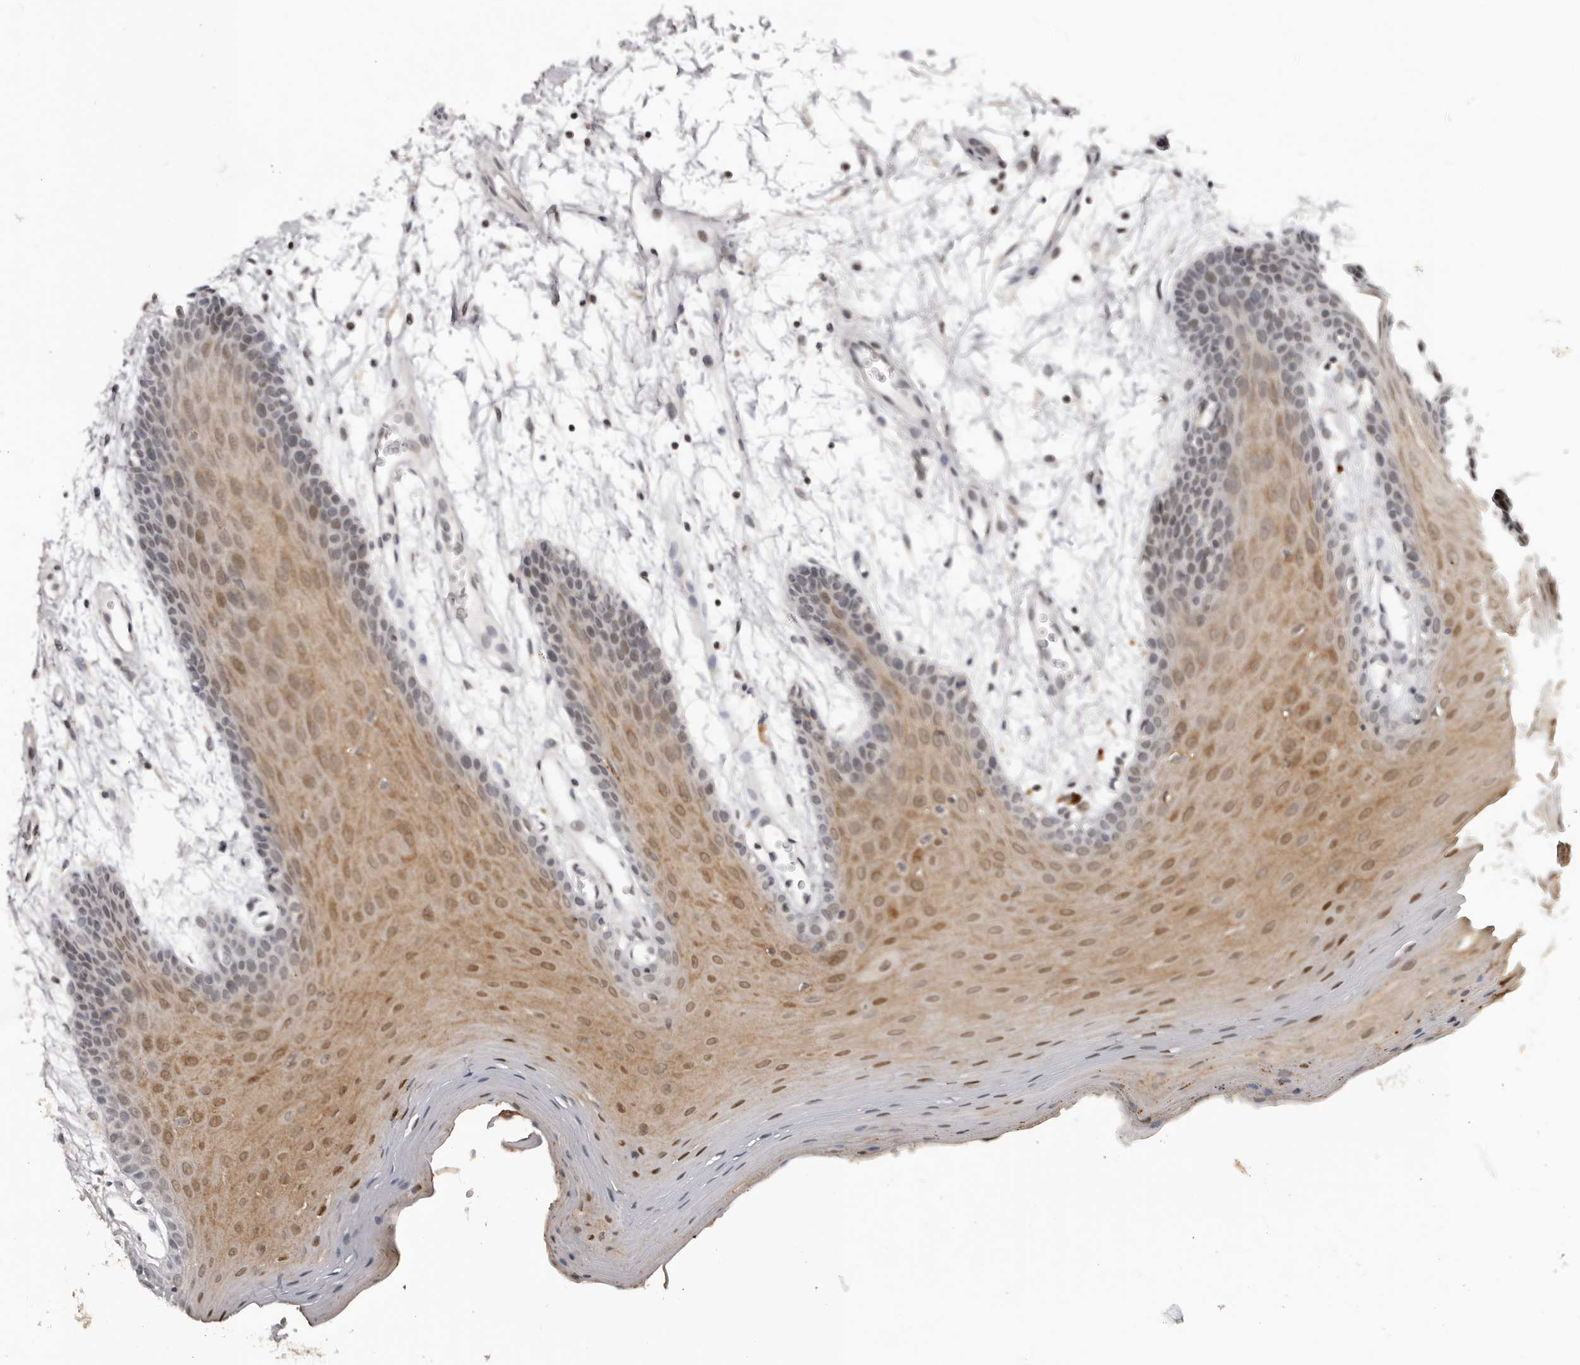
{"staining": {"intensity": "moderate", "quantity": "25%-75%", "location": "cytoplasmic/membranous,nuclear"}, "tissue": "oral mucosa", "cell_type": "Squamous epithelial cells", "image_type": "normal", "snomed": [{"axis": "morphology", "description": "Normal tissue, NOS"}, {"axis": "morphology", "description": "Squamous cell carcinoma, NOS"}, {"axis": "topography", "description": "Skeletal muscle"}, {"axis": "topography", "description": "Oral tissue"}, {"axis": "topography", "description": "Salivary gland"}, {"axis": "topography", "description": "Head-Neck"}], "caption": "Squamous epithelial cells demonstrate medium levels of moderate cytoplasmic/membranous,nuclear expression in about 25%-75% of cells in normal oral mucosa.", "gene": "SRCAP", "patient": {"sex": "male", "age": 54}}